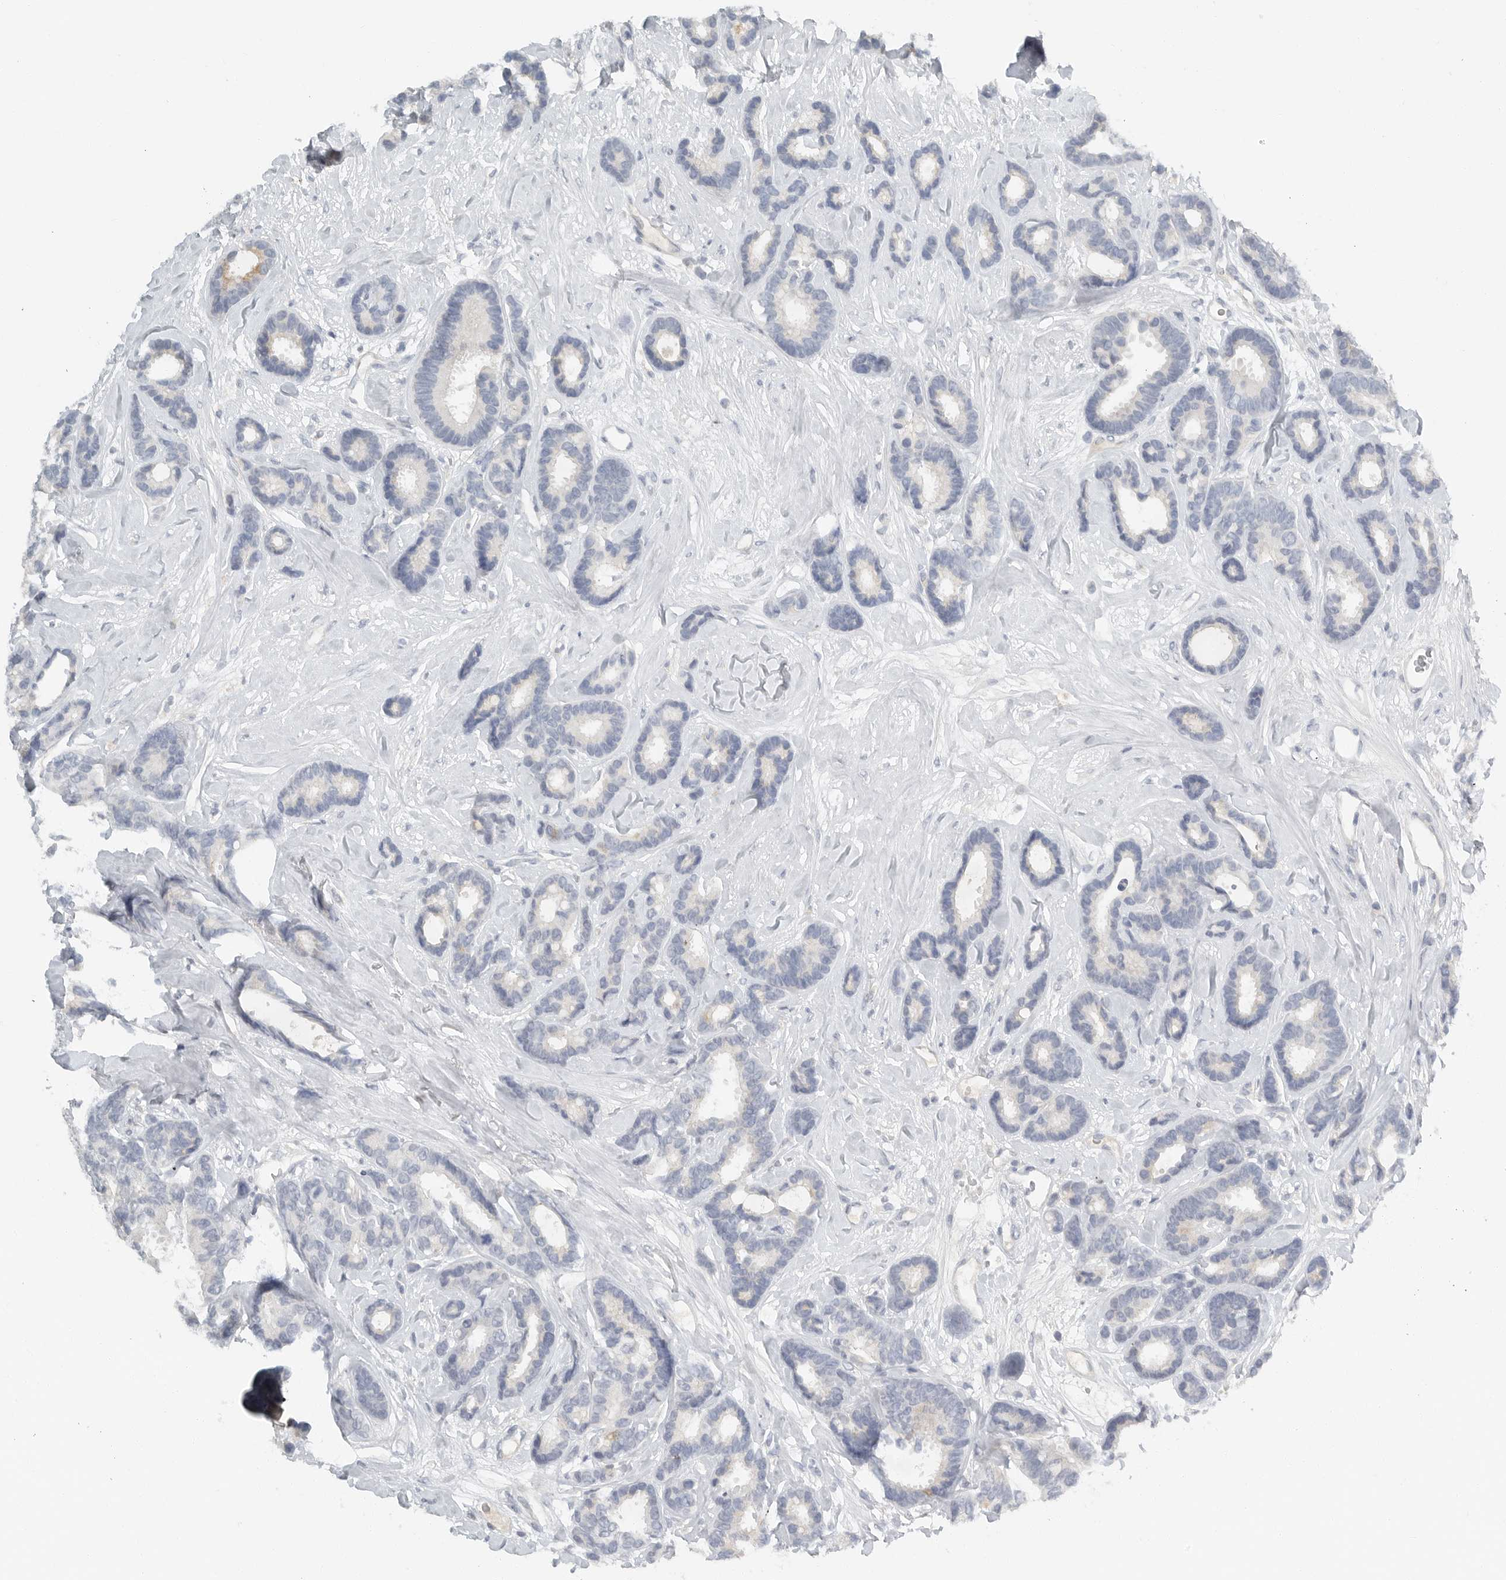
{"staining": {"intensity": "negative", "quantity": "none", "location": "none"}, "tissue": "breast cancer", "cell_type": "Tumor cells", "image_type": "cancer", "snomed": [{"axis": "morphology", "description": "Duct carcinoma"}, {"axis": "topography", "description": "Breast"}], "caption": "IHC of breast cancer reveals no staining in tumor cells. Nuclei are stained in blue.", "gene": "PAM", "patient": {"sex": "female", "age": 87}}